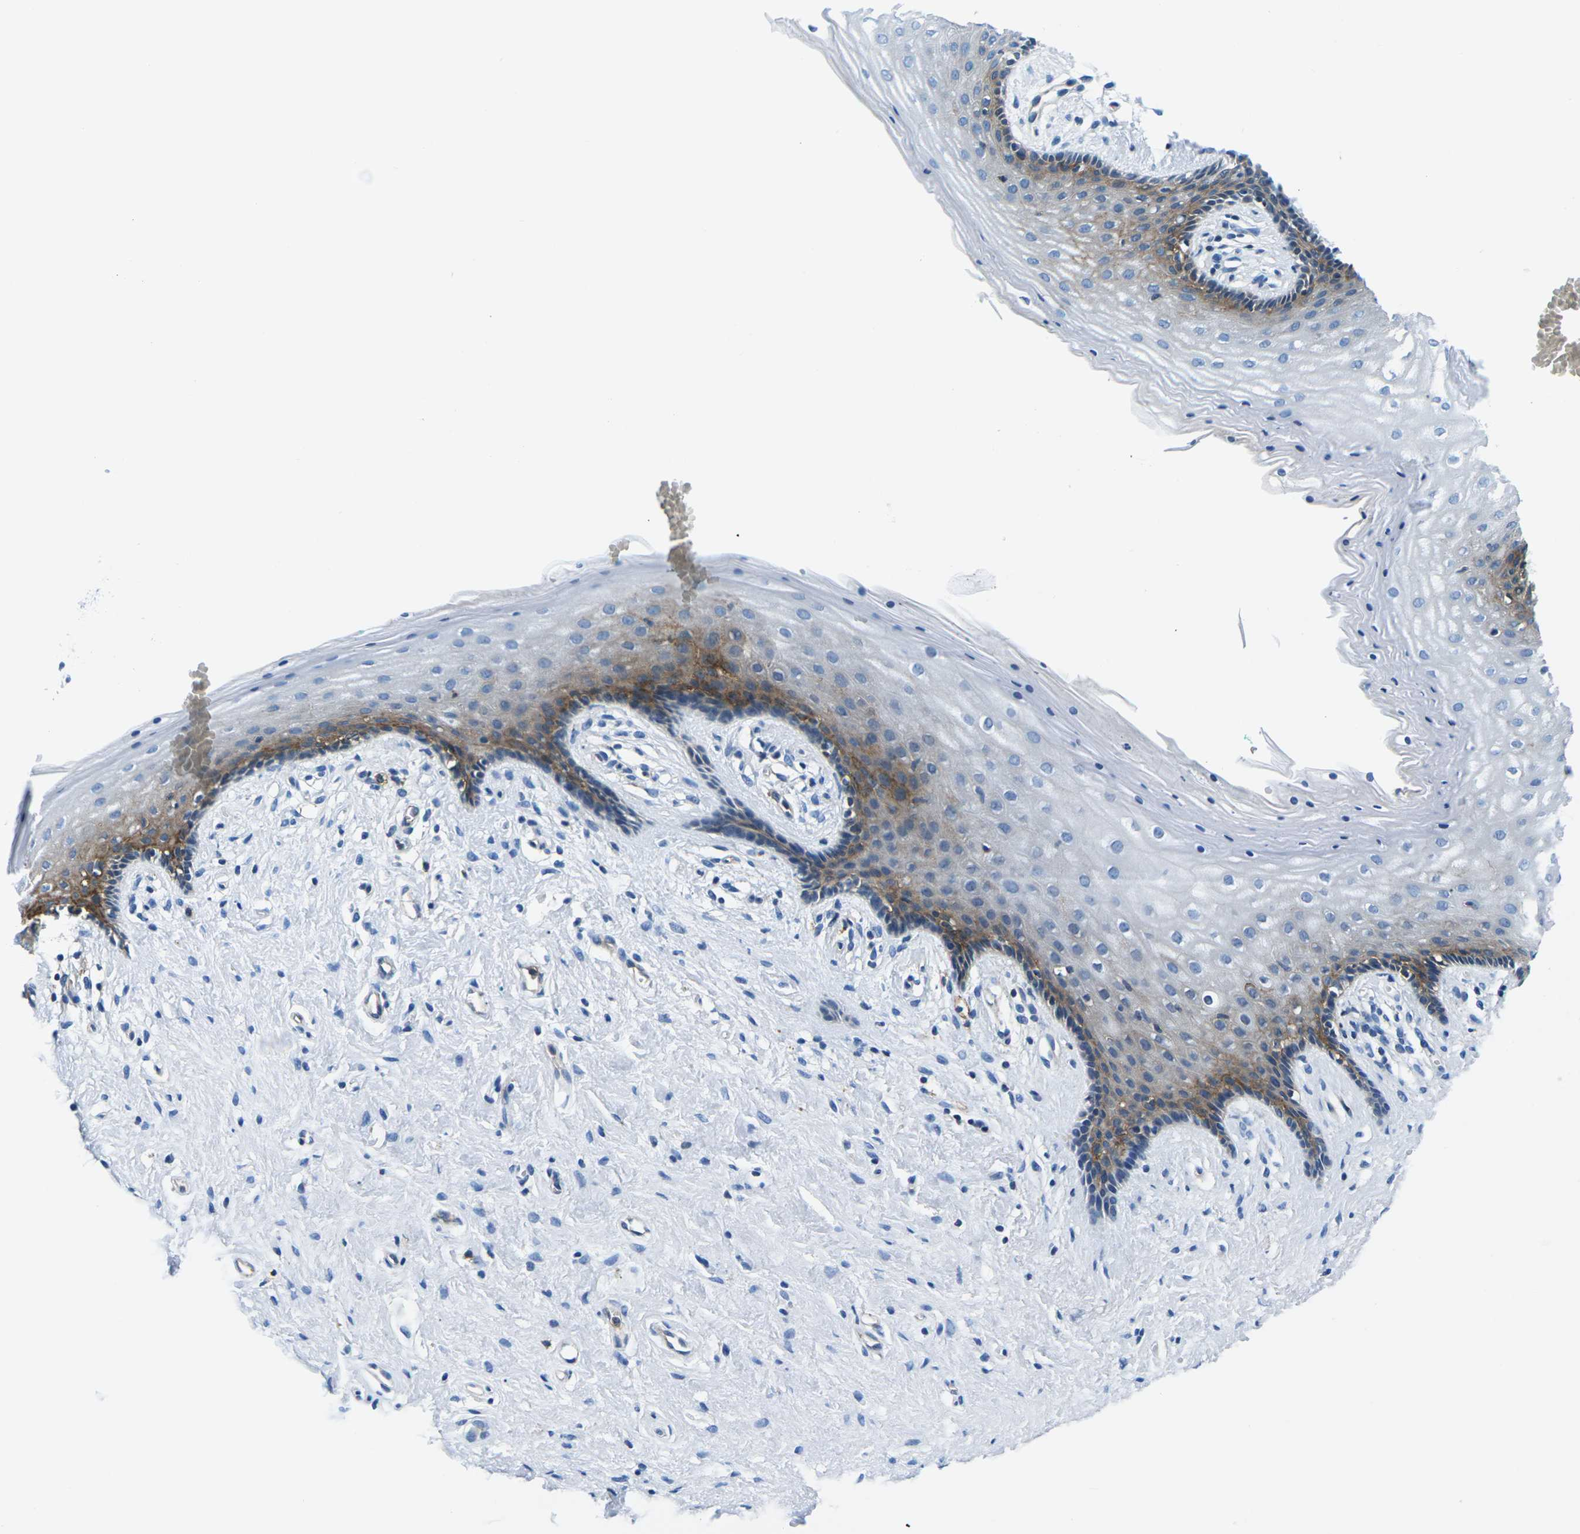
{"staining": {"intensity": "strong", "quantity": "<25%", "location": "cytoplasmic/membranous"}, "tissue": "vagina", "cell_type": "Squamous epithelial cells", "image_type": "normal", "snomed": [{"axis": "morphology", "description": "Normal tissue, NOS"}, {"axis": "topography", "description": "Vagina"}], "caption": "Approximately <25% of squamous epithelial cells in normal human vagina show strong cytoplasmic/membranous protein positivity as visualized by brown immunohistochemical staining.", "gene": "SOCS4", "patient": {"sex": "female", "age": 44}}